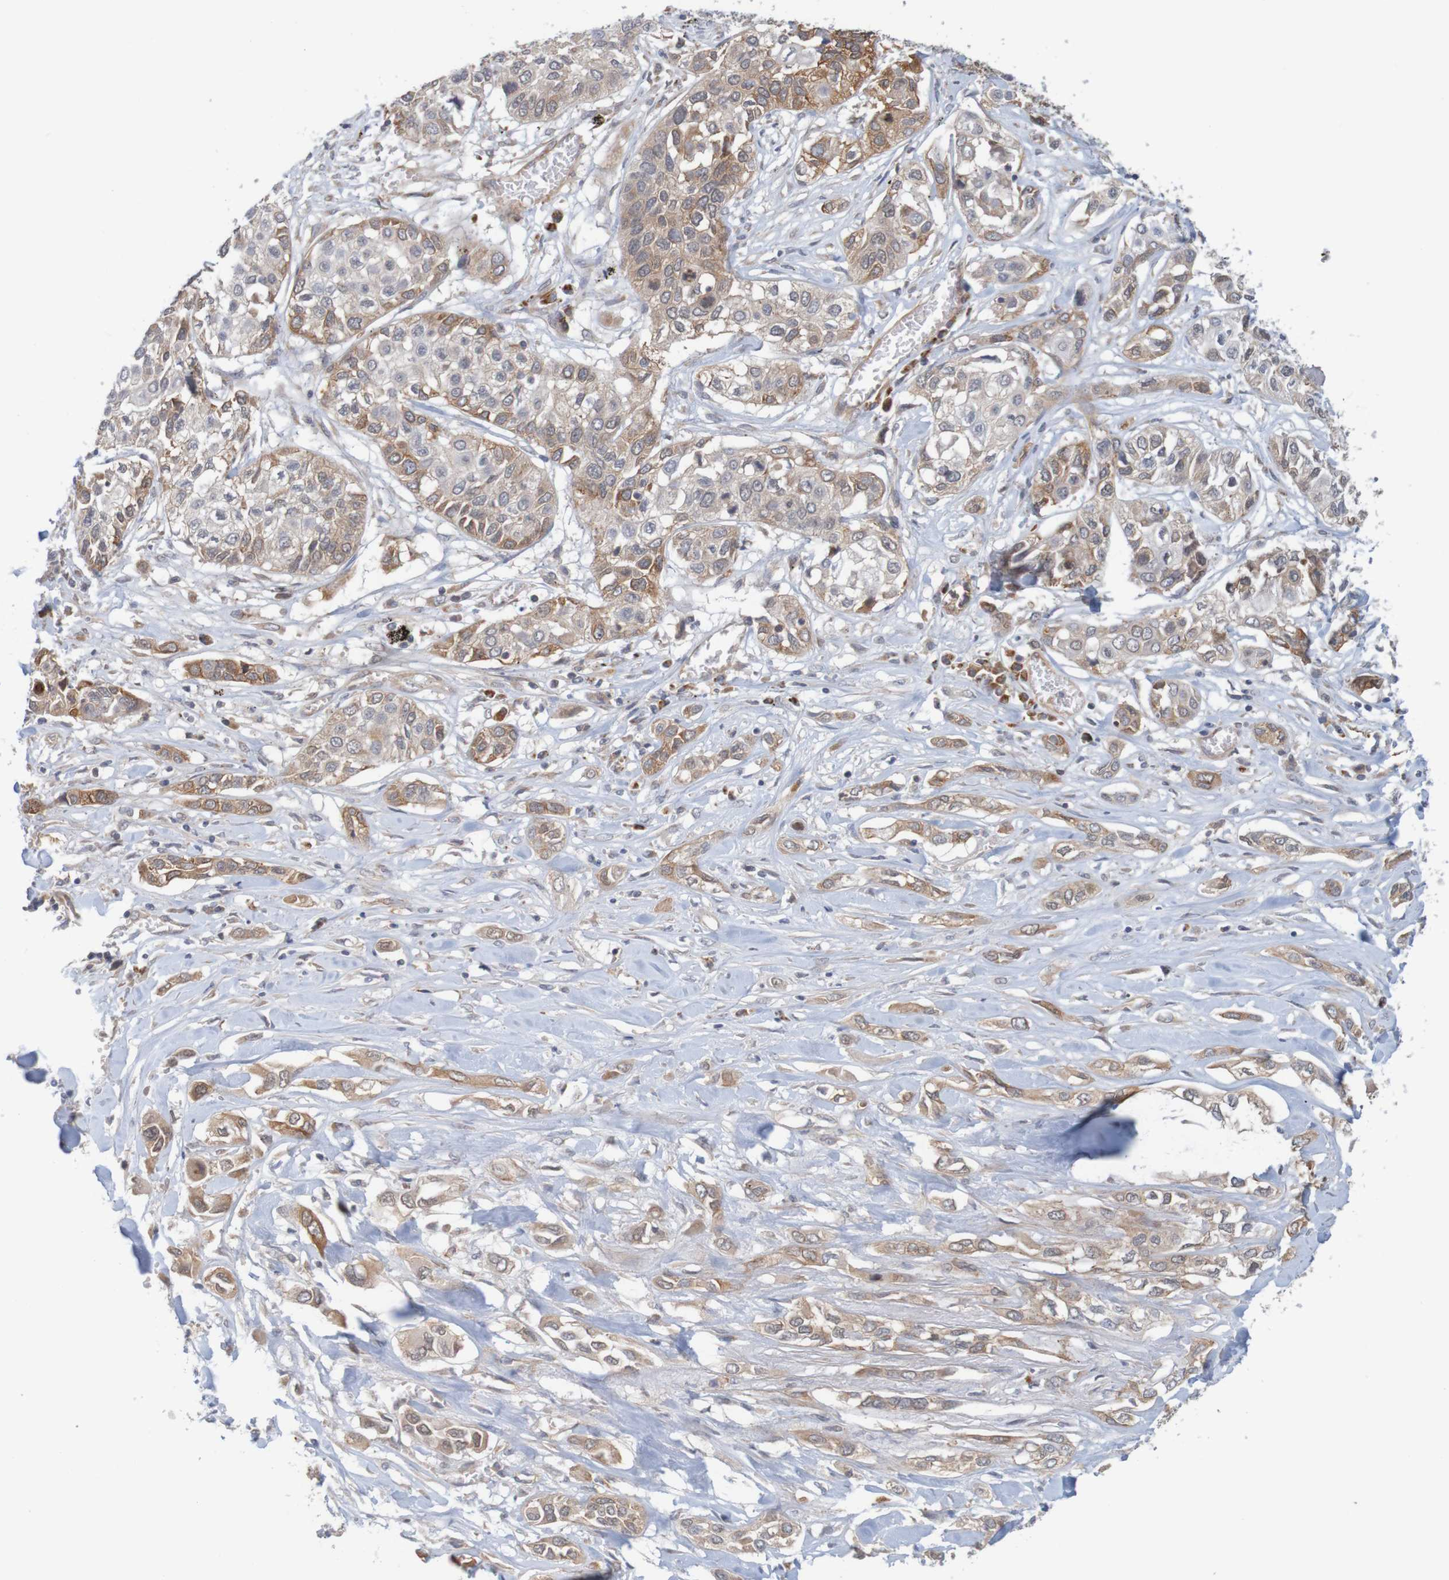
{"staining": {"intensity": "moderate", "quantity": ">75%", "location": "cytoplasmic/membranous"}, "tissue": "lung cancer", "cell_type": "Tumor cells", "image_type": "cancer", "snomed": [{"axis": "morphology", "description": "Squamous cell carcinoma, NOS"}, {"axis": "topography", "description": "Lung"}], "caption": "DAB immunohistochemical staining of human lung squamous cell carcinoma reveals moderate cytoplasmic/membranous protein expression in approximately >75% of tumor cells.", "gene": "NAV2", "patient": {"sex": "male", "age": 71}}